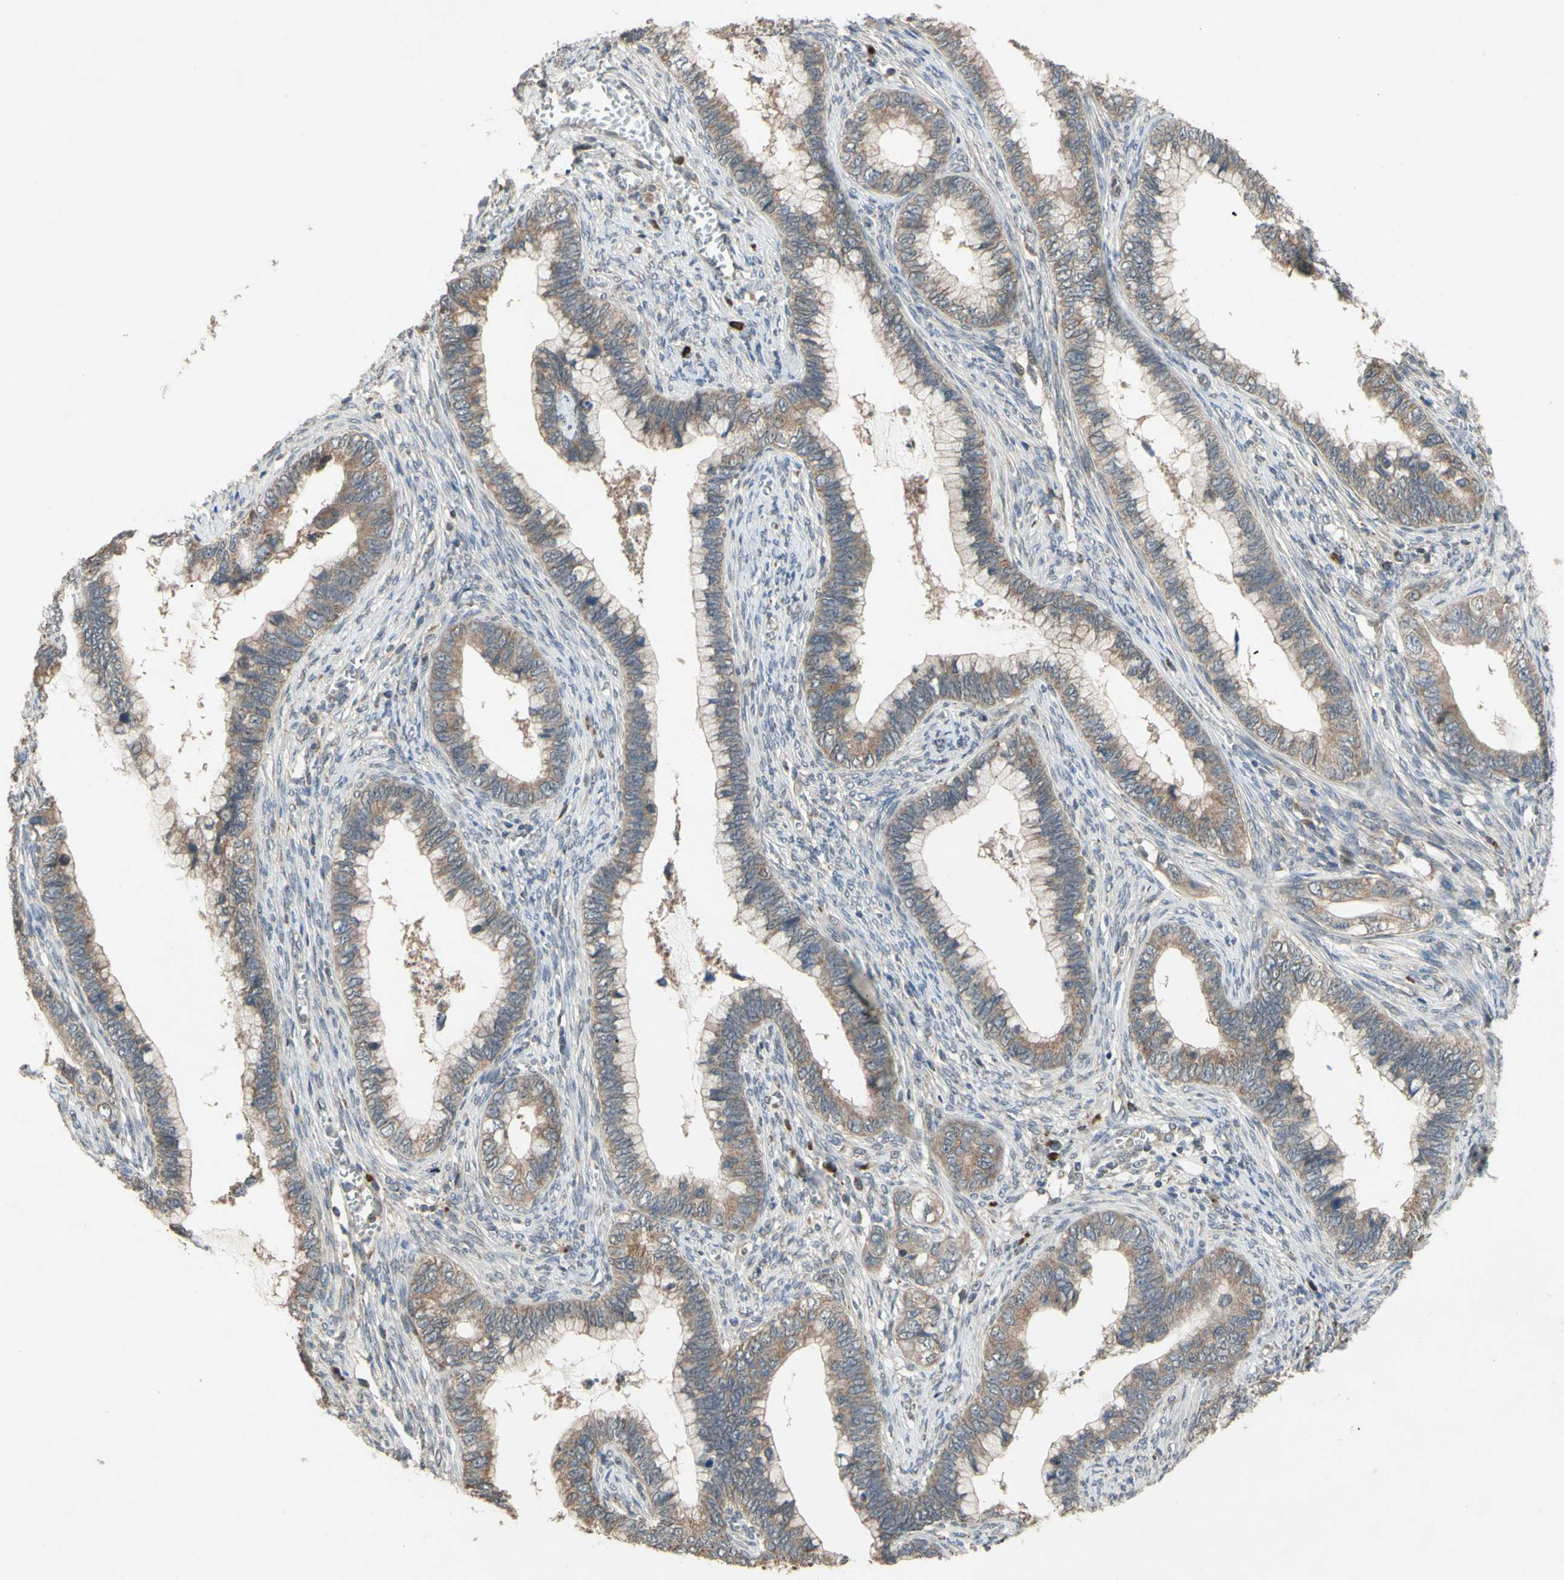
{"staining": {"intensity": "weak", "quantity": ">75%", "location": "cytoplasmic/membranous"}, "tissue": "cervical cancer", "cell_type": "Tumor cells", "image_type": "cancer", "snomed": [{"axis": "morphology", "description": "Adenocarcinoma, NOS"}, {"axis": "topography", "description": "Cervix"}], "caption": "The immunohistochemical stain highlights weak cytoplasmic/membranous positivity in tumor cells of cervical cancer tissue. The staining was performed using DAB to visualize the protein expression in brown, while the nuclei were stained in blue with hematoxylin (Magnification: 20x).", "gene": "CD164", "patient": {"sex": "female", "age": 44}}